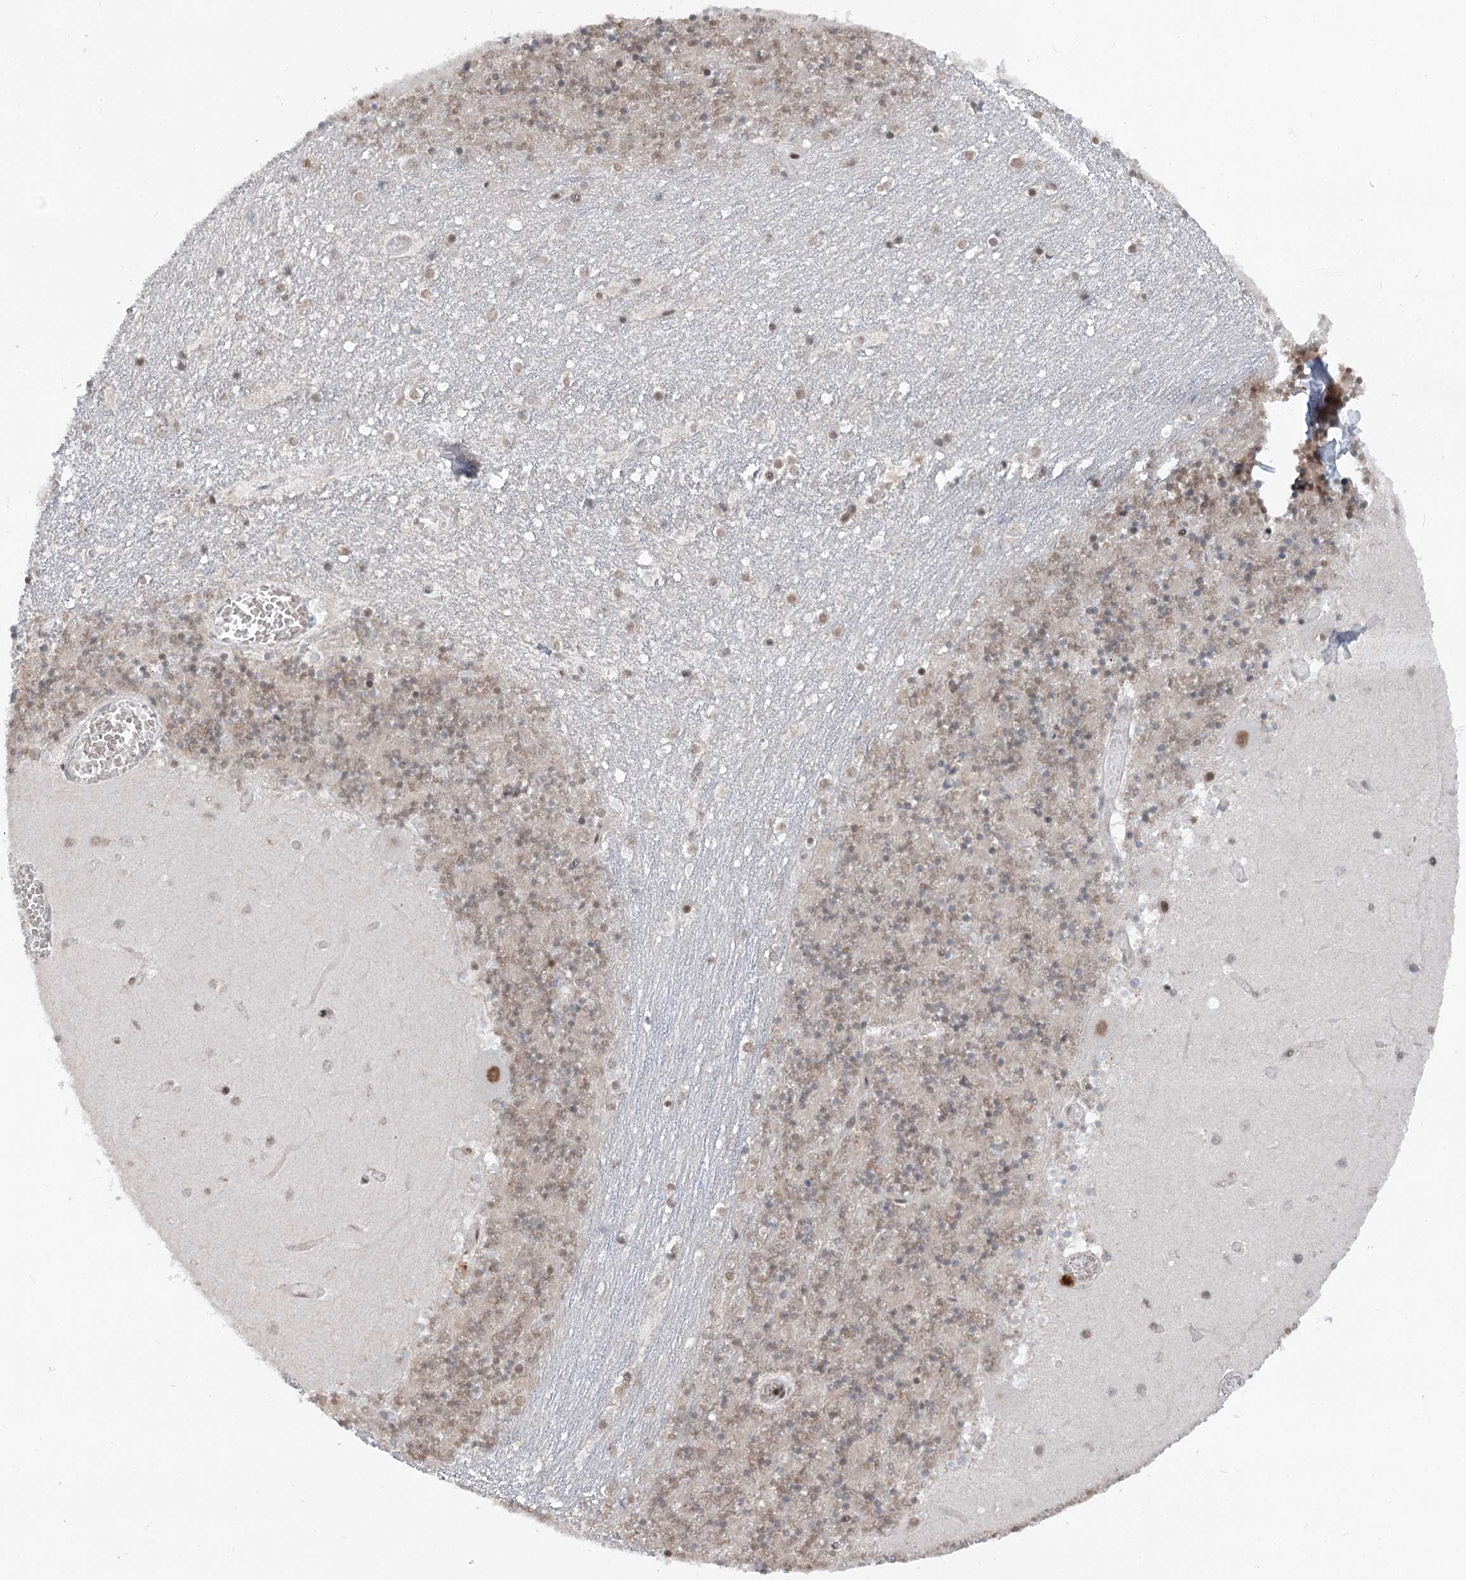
{"staining": {"intensity": "strong", "quantity": ">75%", "location": "nuclear"}, "tissue": "cerebellum", "cell_type": "Cells in granular layer", "image_type": "normal", "snomed": [{"axis": "morphology", "description": "Normal tissue, NOS"}, {"axis": "topography", "description": "Cerebellum"}], "caption": "Cerebellum stained for a protein reveals strong nuclear positivity in cells in granular layer. The staining was performed using DAB (3,3'-diaminobenzidine) to visualize the protein expression in brown, while the nuclei were stained in blue with hematoxylin (Magnification: 20x).", "gene": "CGGBP1", "patient": {"sex": "female", "age": 28}}